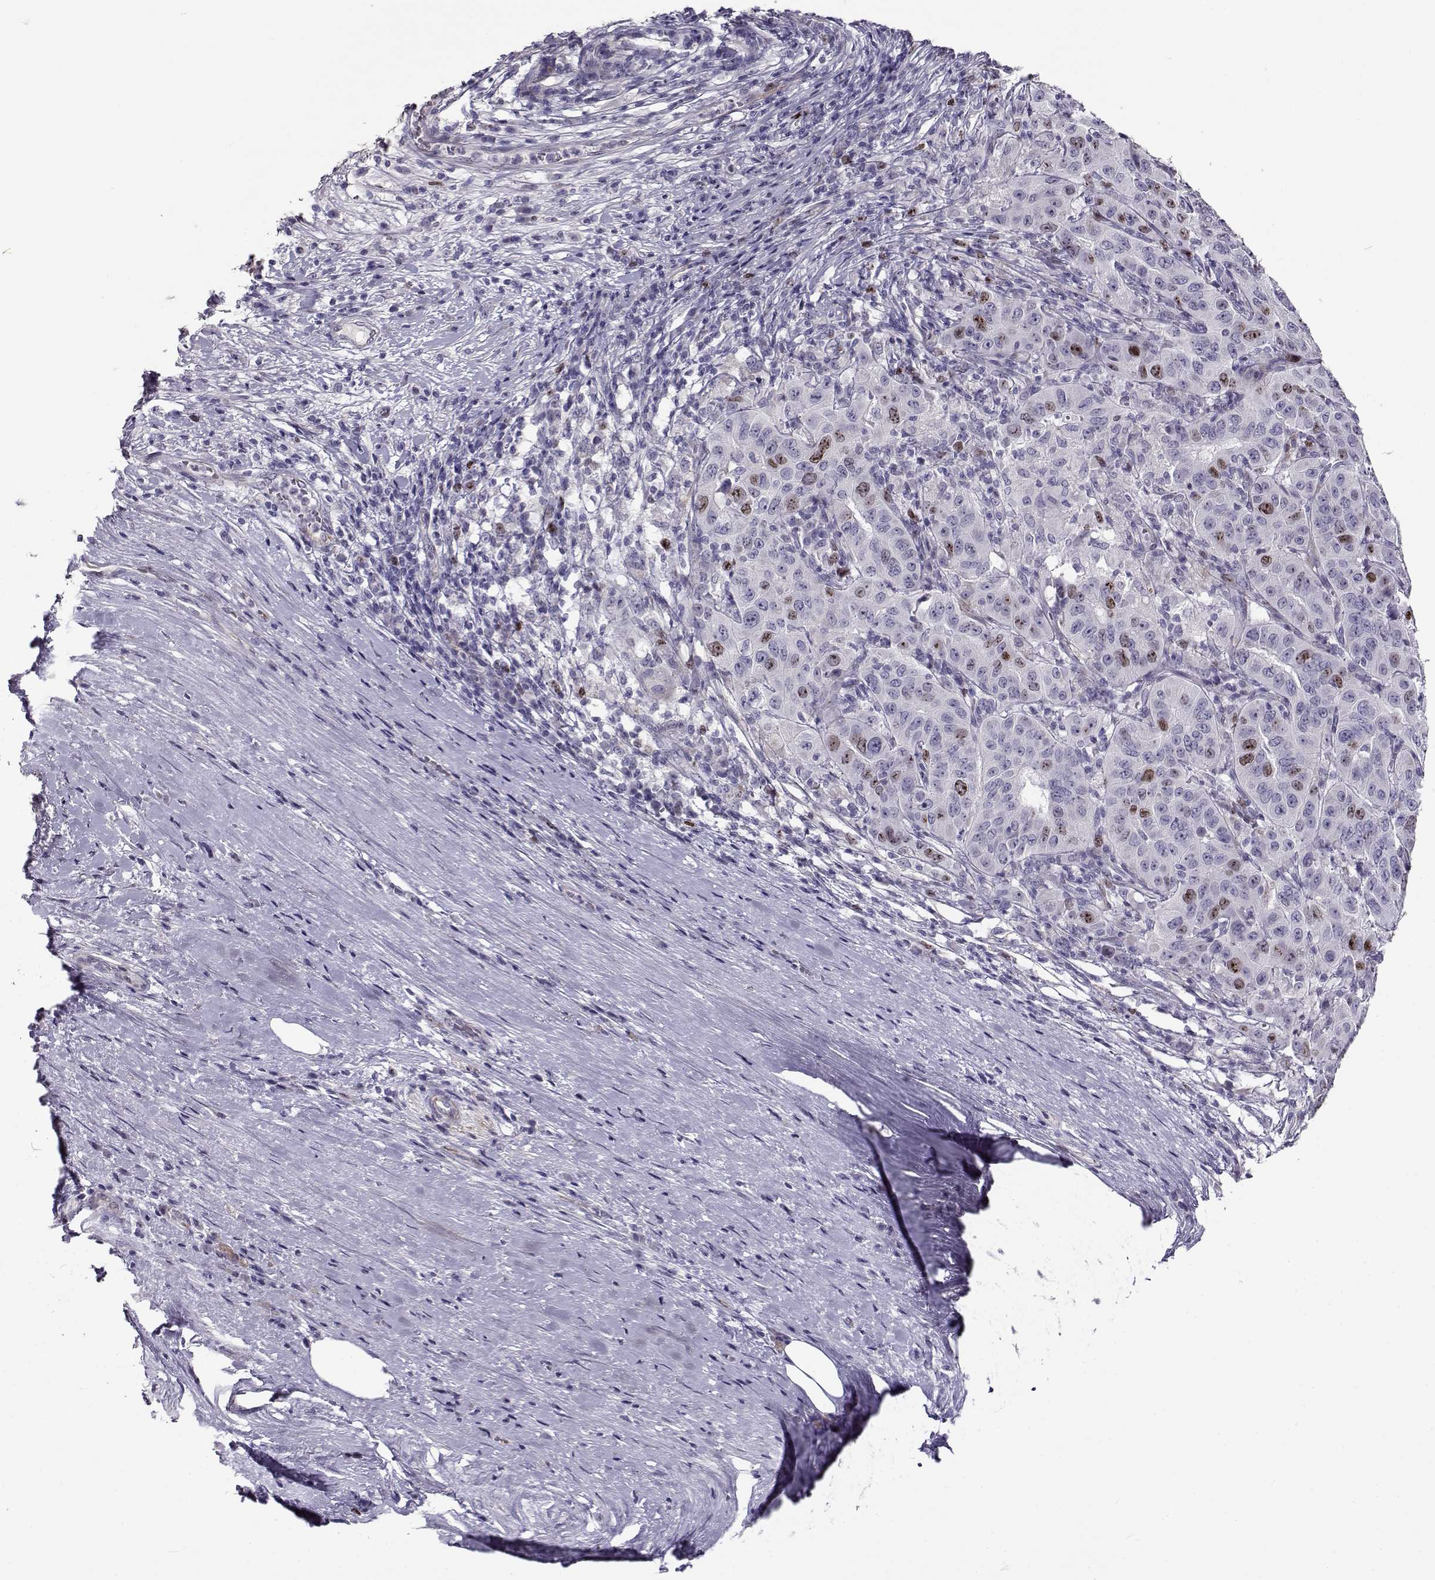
{"staining": {"intensity": "moderate", "quantity": "<25%", "location": "nuclear"}, "tissue": "pancreatic cancer", "cell_type": "Tumor cells", "image_type": "cancer", "snomed": [{"axis": "morphology", "description": "Adenocarcinoma, NOS"}, {"axis": "topography", "description": "Pancreas"}], "caption": "Immunohistochemical staining of human pancreatic cancer demonstrates low levels of moderate nuclear protein positivity in about <25% of tumor cells.", "gene": "NPW", "patient": {"sex": "male", "age": 63}}